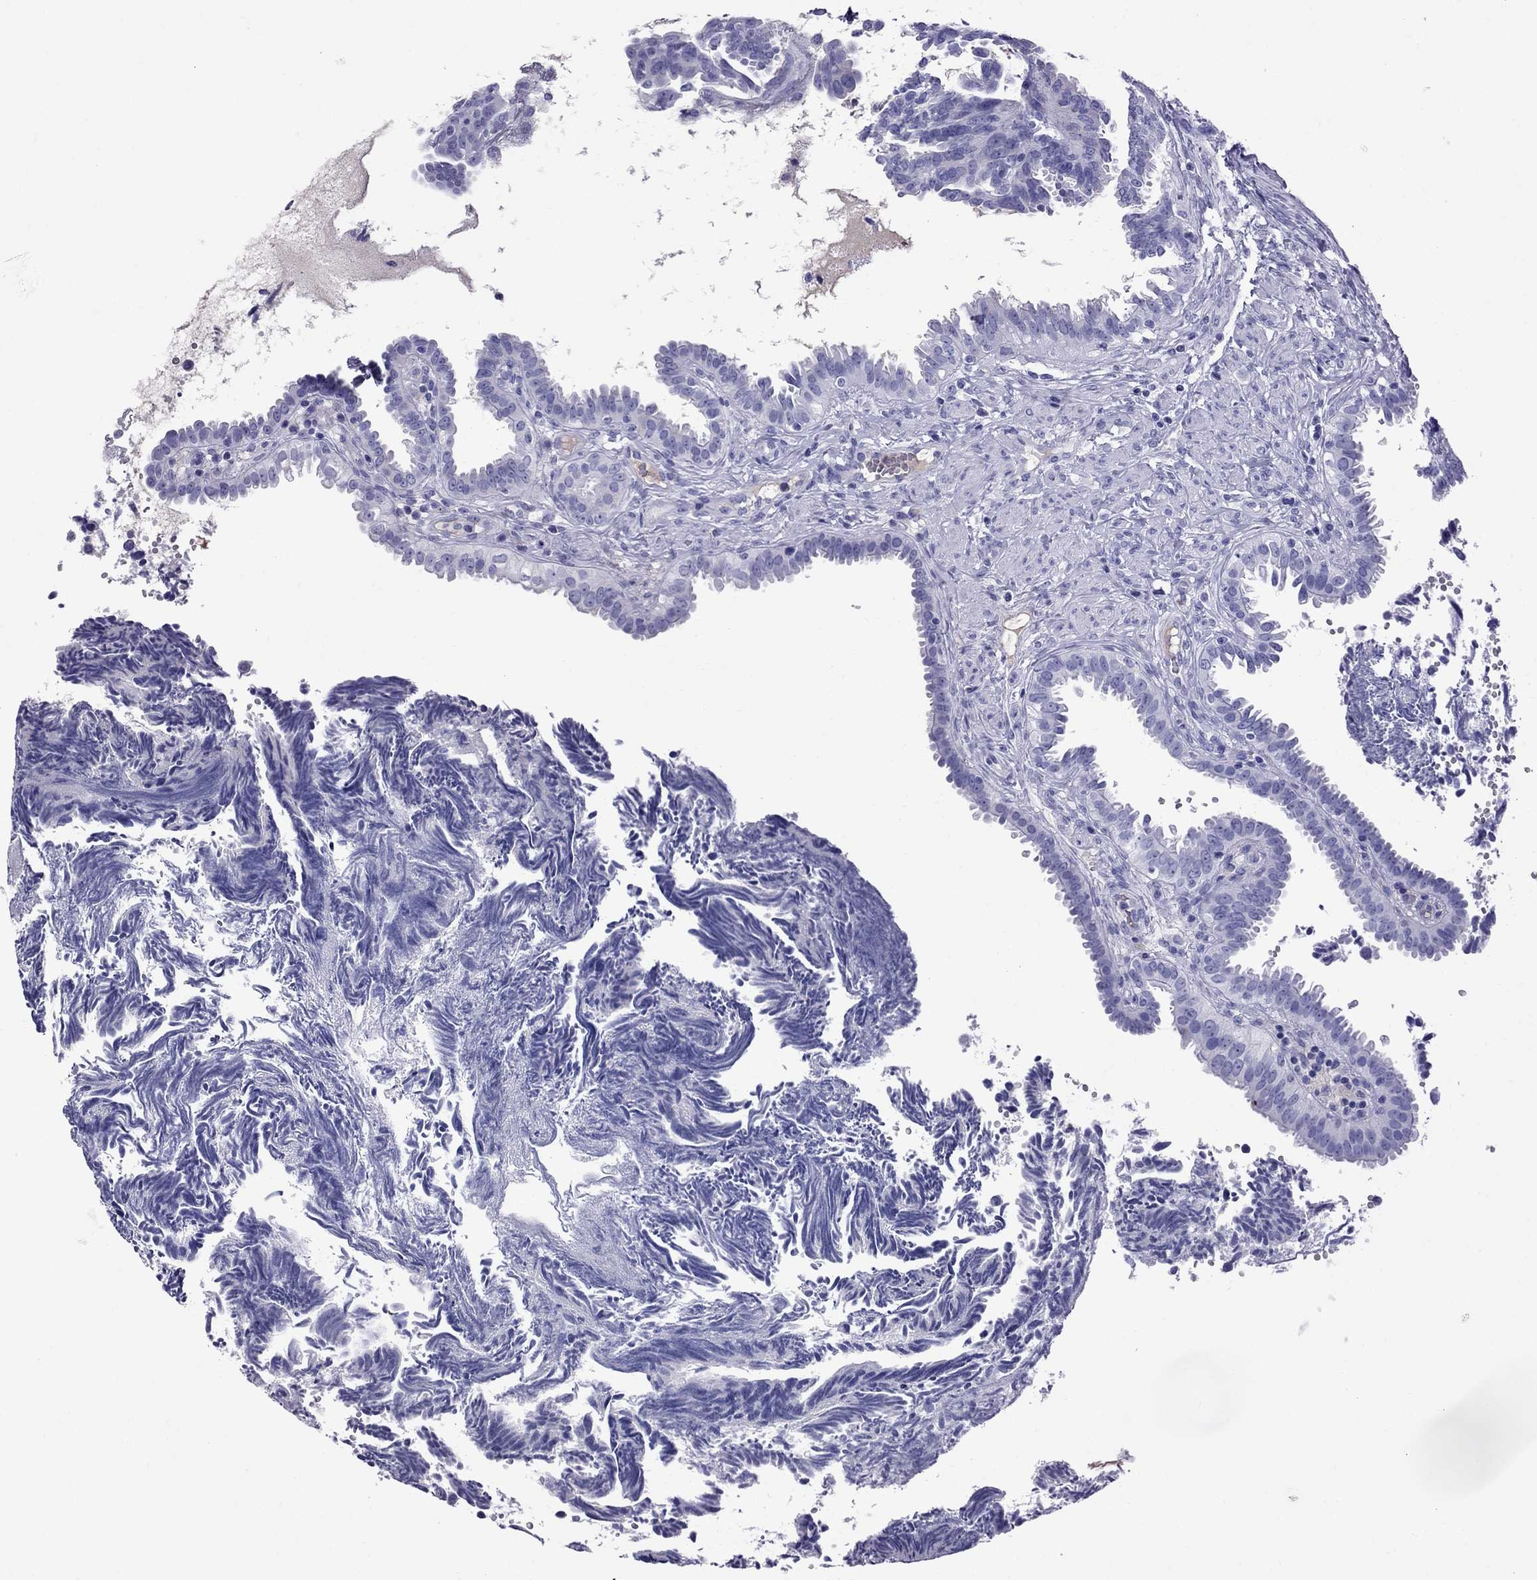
{"staining": {"intensity": "negative", "quantity": "none", "location": "none"}, "tissue": "fallopian tube", "cell_type": "Glandular cells", "image_type": "normal", "snomed": [{"axis": "morphology", "description": "Normal tissue, NOS"}, {"axis": "topography", "description": "Fallopian tube"}], "caption": "Immunohistochemical staining of benign fallopian tube shows no significant expression in glandular cells. (Stains: DAB (3,3'-diaminobenzidine) immunohistochemistry (IHC) with hematoxylin counter stain, Microscopy: brightfield microscopy at high magnification).", "gene": "SCART1", "patient": {"sex": "female", "age": 39}}